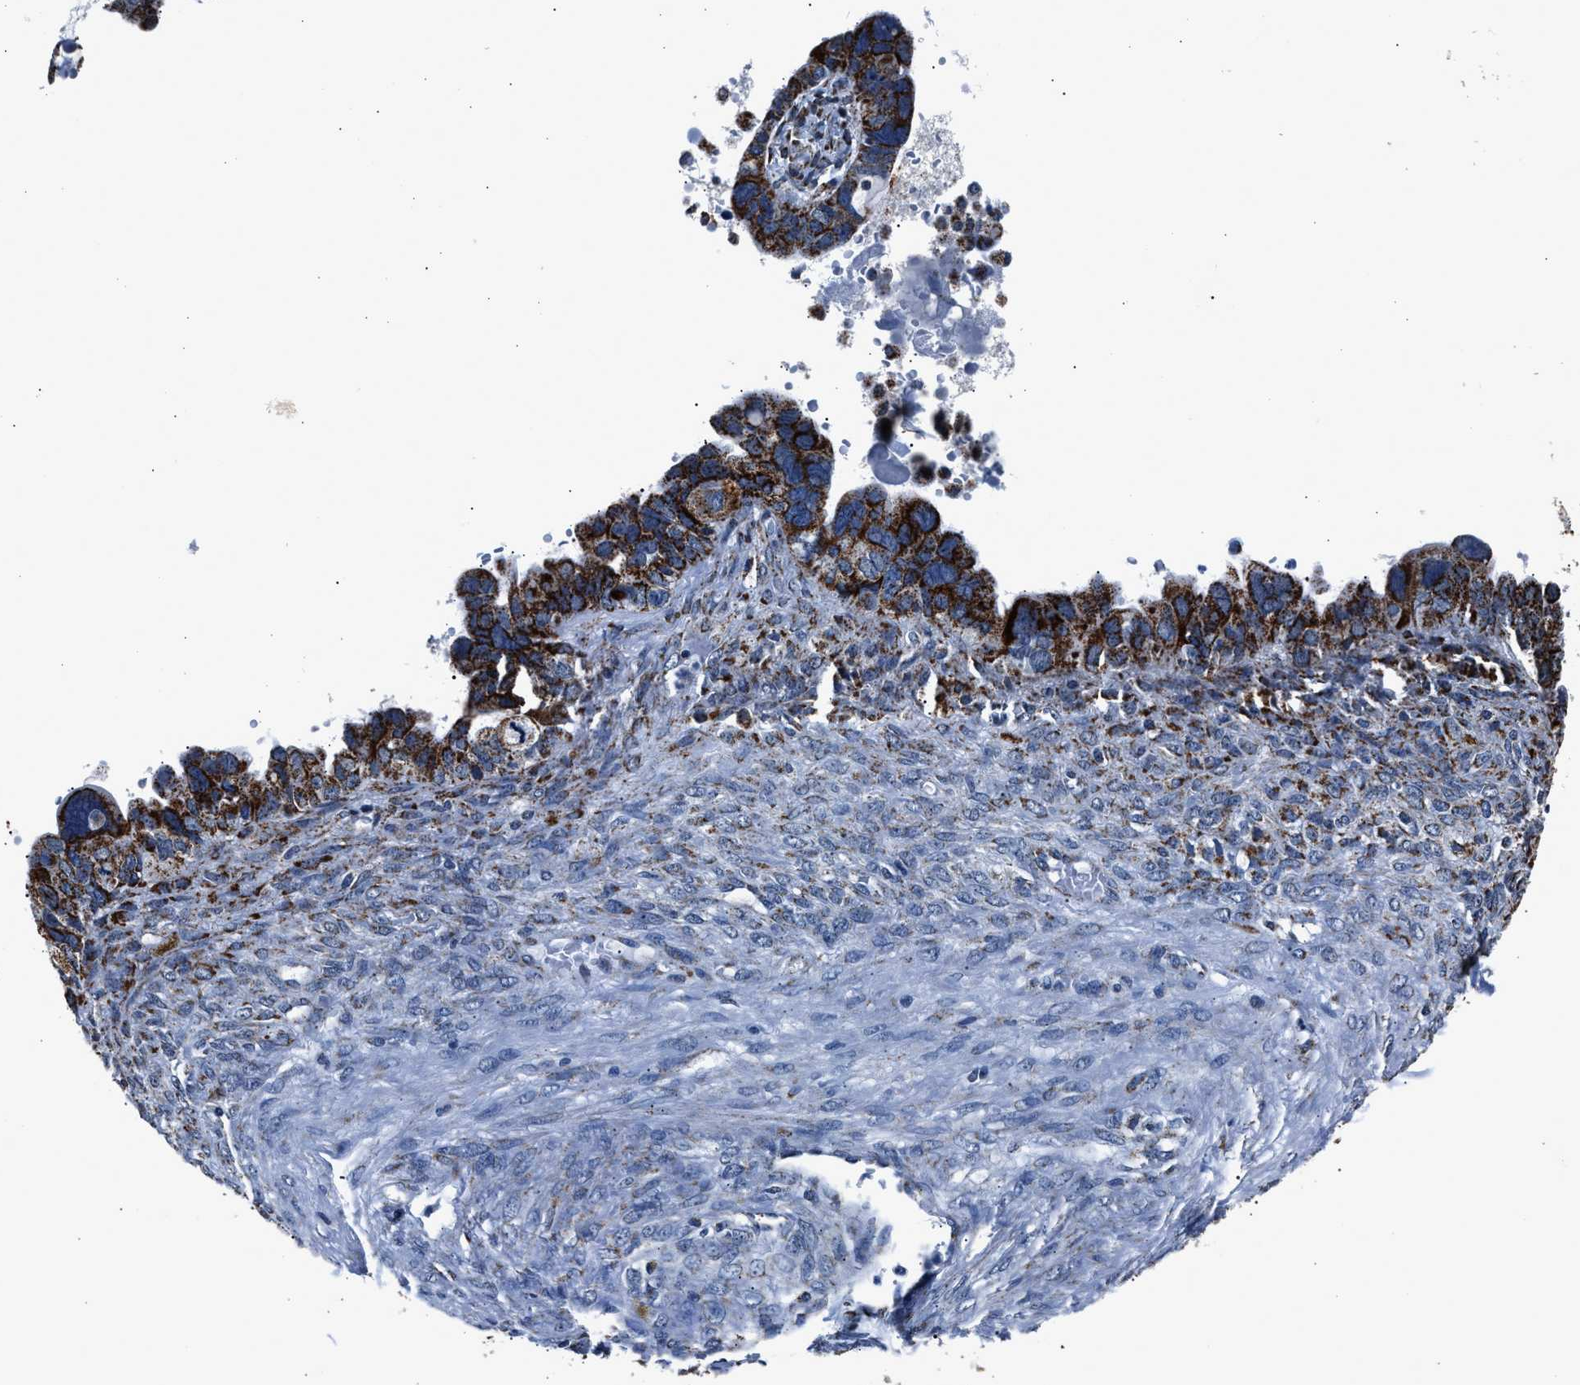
{"staining": {"intensity": "moderate", "quantity": ">75%", "location": "cytoplasmic/membranous"}, "tissue": "ovarian cancer", "cell_type": "Tumor cells", "image_type": "cancer", "snomed": [{"axis": "morphology", "description": "Cystadenocarcinoma, serous, NOS"}, {"axis": "topography", "description": "Ovary"}], "caption": "Immunohistochemistry (IHC) staining of ovarian cancer (serous cystadenocarcinoma), which exhibits medium levels of moderate cytoplasmic/membranous staining in about >75% of tumor cells indicating moderate cytoplasmic/membranous protein positivity. The staining was performed using DAB (3,3'-diaminobenzidine) (brown) for protein detection and nuclei were counterstained in hematoxylin (blue).", "gene": "HIBADH", "patient": {"sex": "female", "age": 79}}